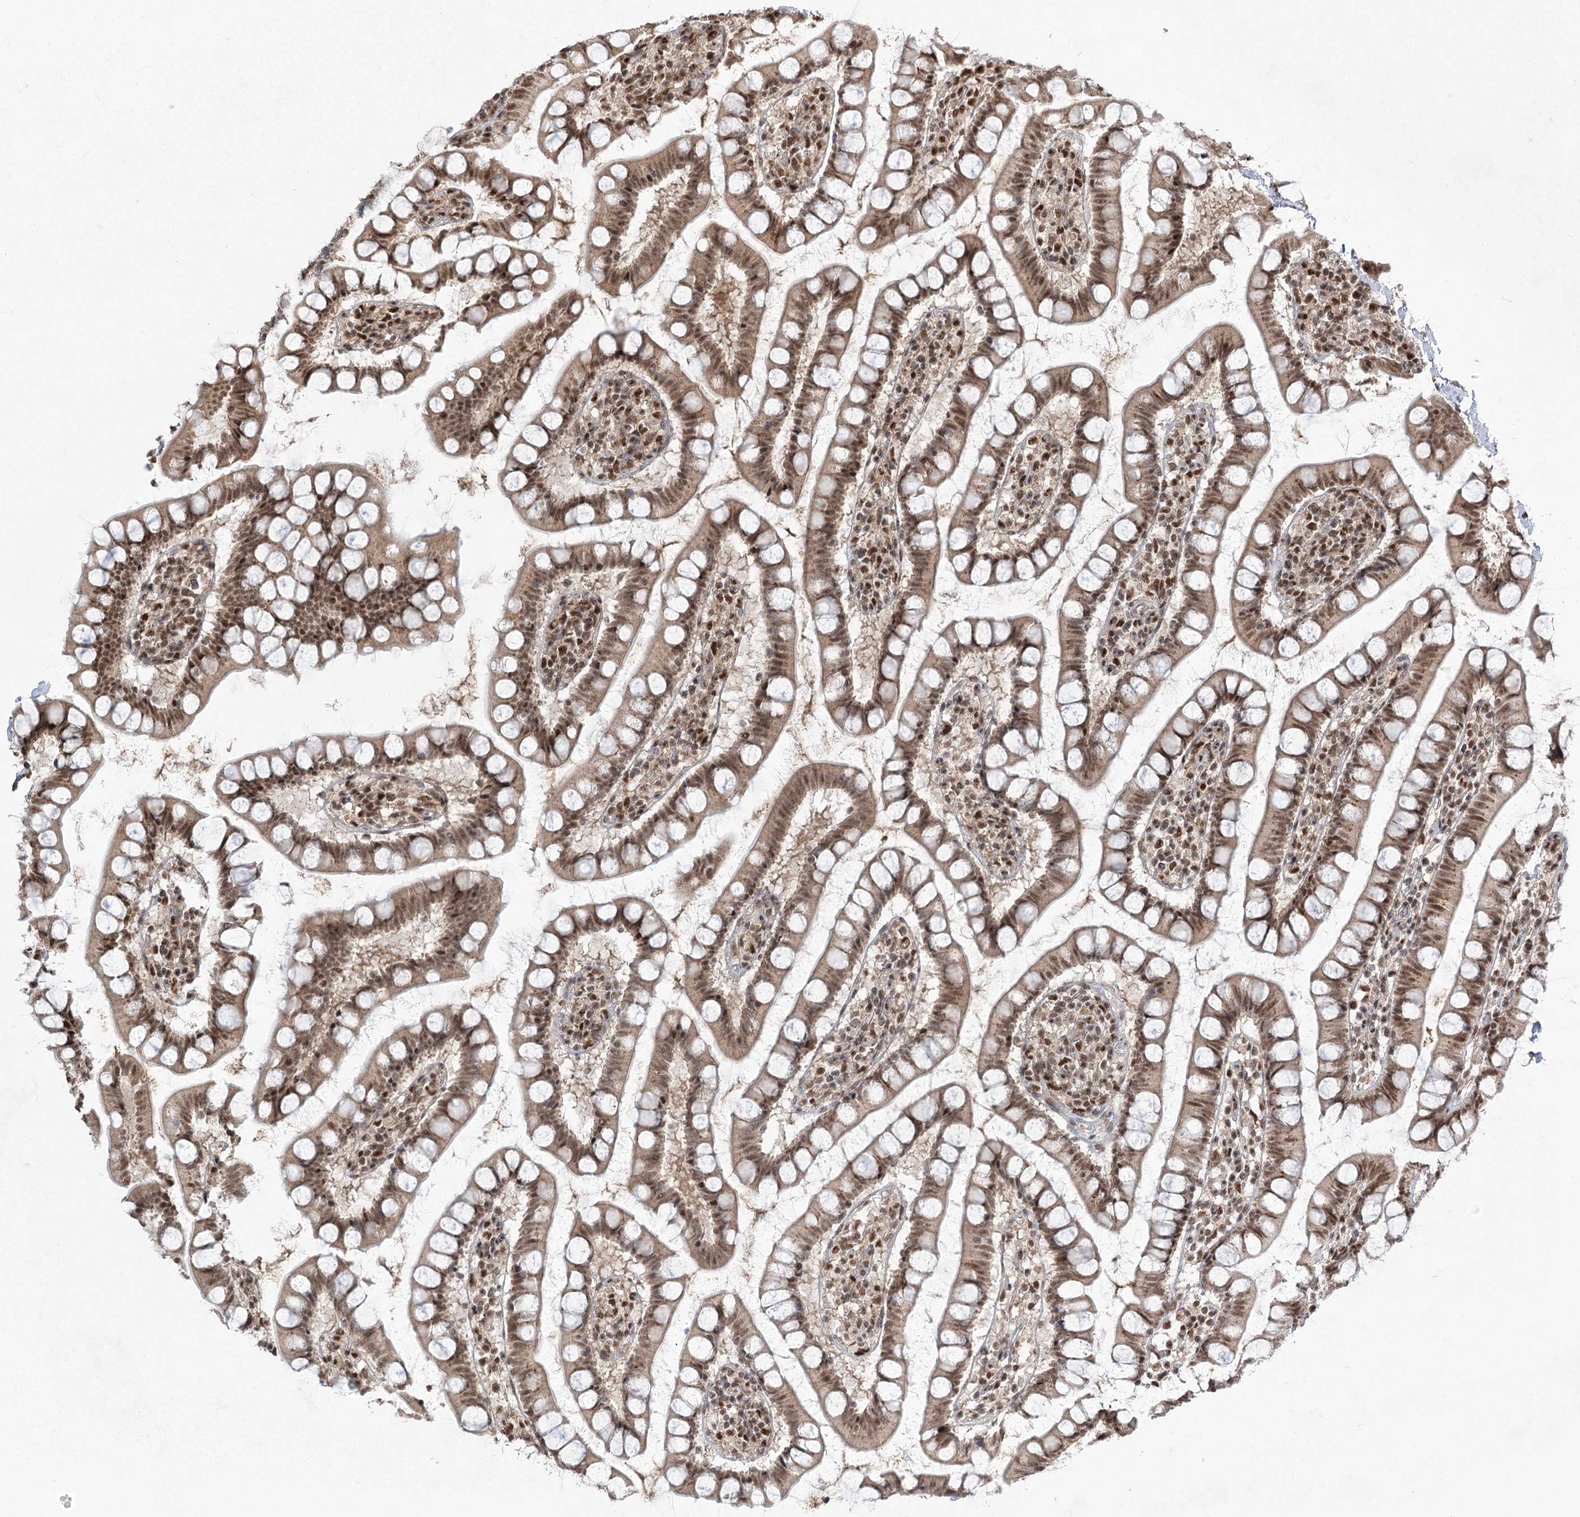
{"staining": {"intensity": "moderate", "quantity": ">75%", "location": "cytoplasmic/membranous,nuclear"}, "tissue": "small intestine", "cell_type": "Glandular cells", "image_type": "normal", "snomed": [{"axis": "morphology", "description": "Normal tissue, NOS"}, {"axis": "topography", "description": "Small intestine"}], "caption": "Small intestine stained for a protein (brown) shows moderate cytoplasmic/membranous,nuclear positive positivity in about >75% of glandular cells.", "gene": "ZCCHC8", "patient": {"sex": "female", "age": 84}}